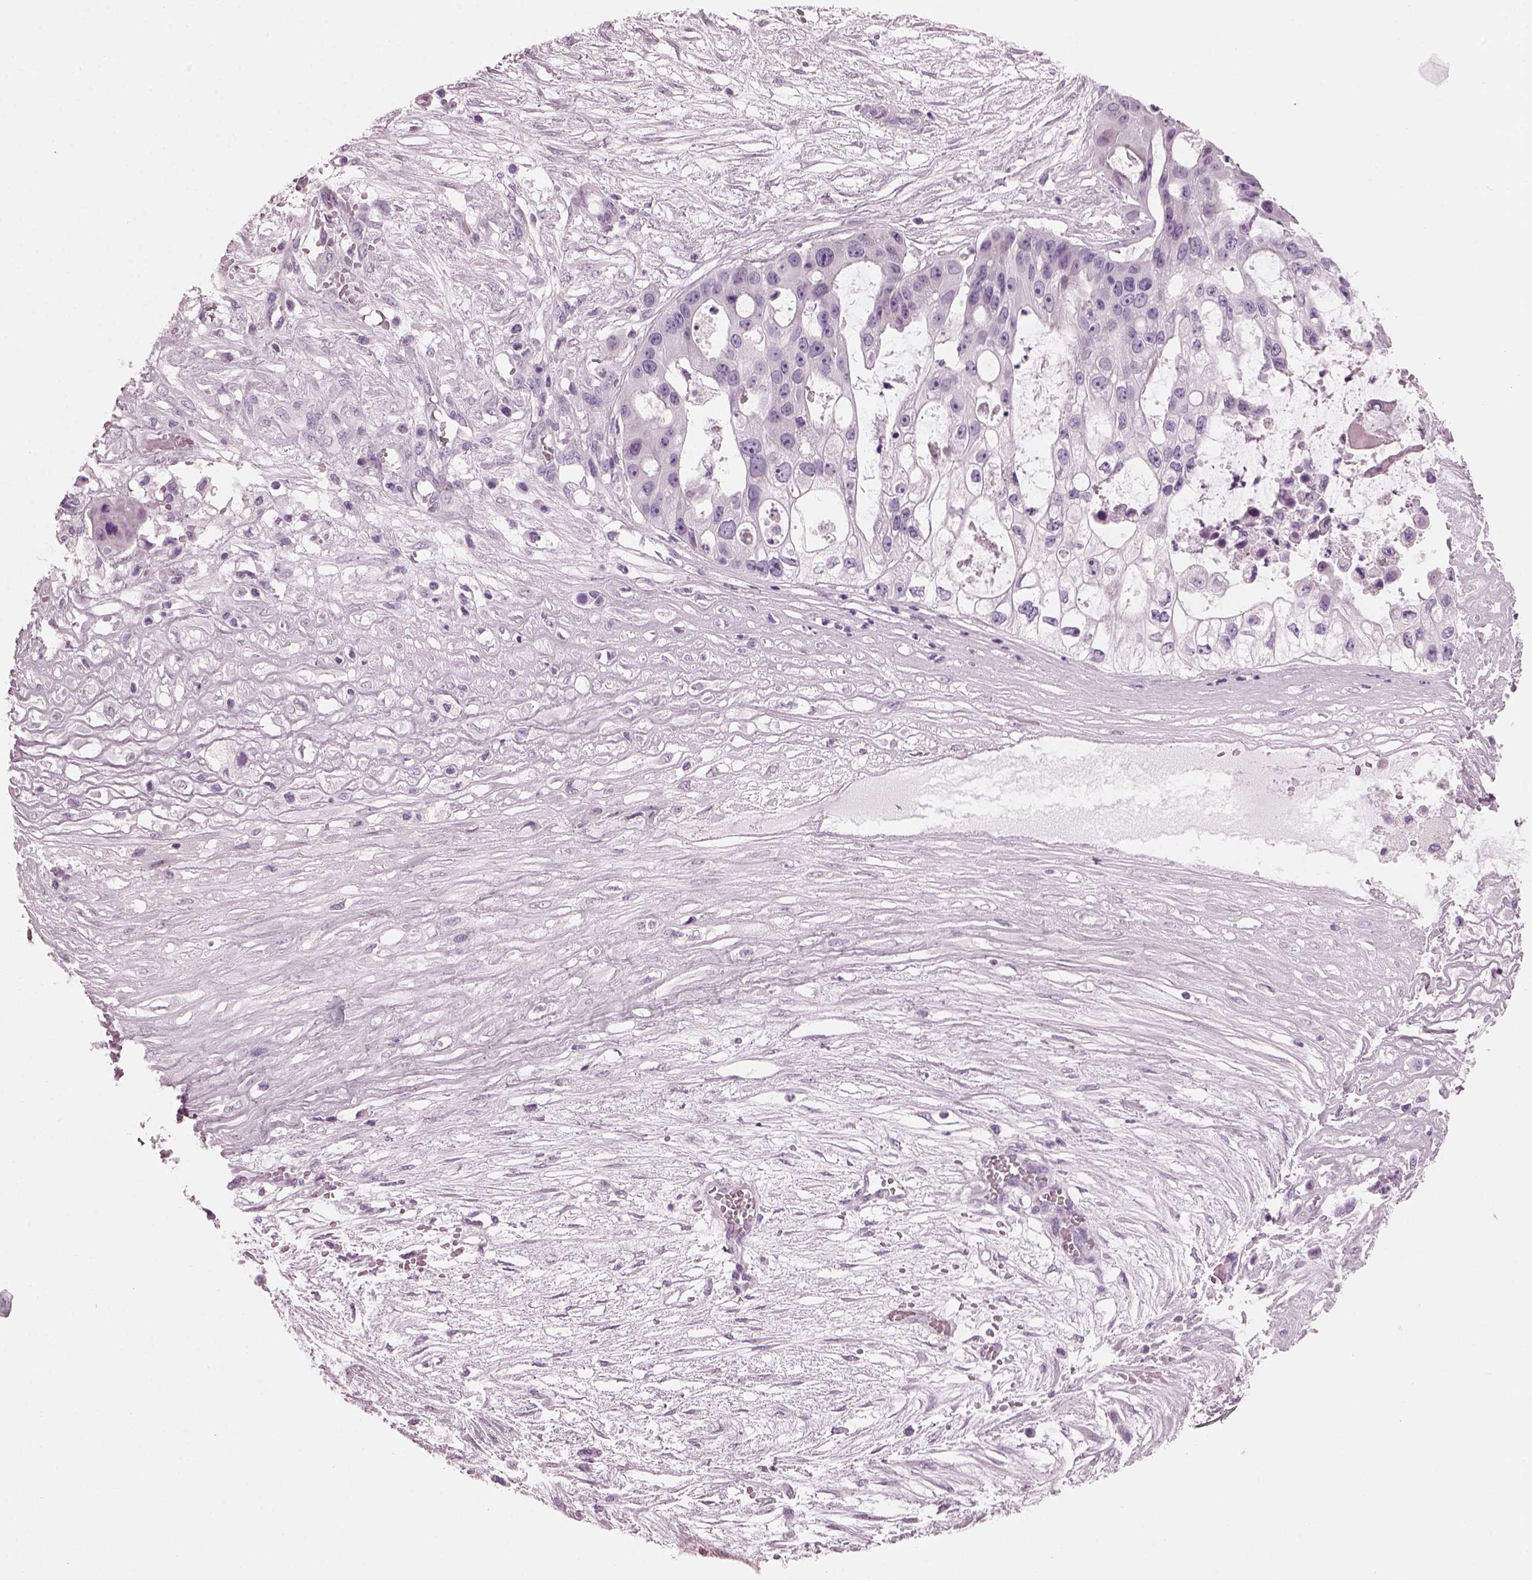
{"staining": {"intensity": "negative", "quantity": "none", "location": "none"}, "tissue": "ovarian cancer", "cell_type": "Tumor cells", "image_type": "cancer", "snomed": [{"axis": "morphology", "description": "Cystadenocarcinoma, serous, NOS"}, {"axis": "topography", "description": "Ovary"}], "caption": "A high-resolution image shows immunohistochemistry staining of ovarian cancer (serous cystadenocarcinoma), which shows no significant expression in tumor cells.", "gene": "HYDIN", "patient": {"sex": "female", "age": 56}}